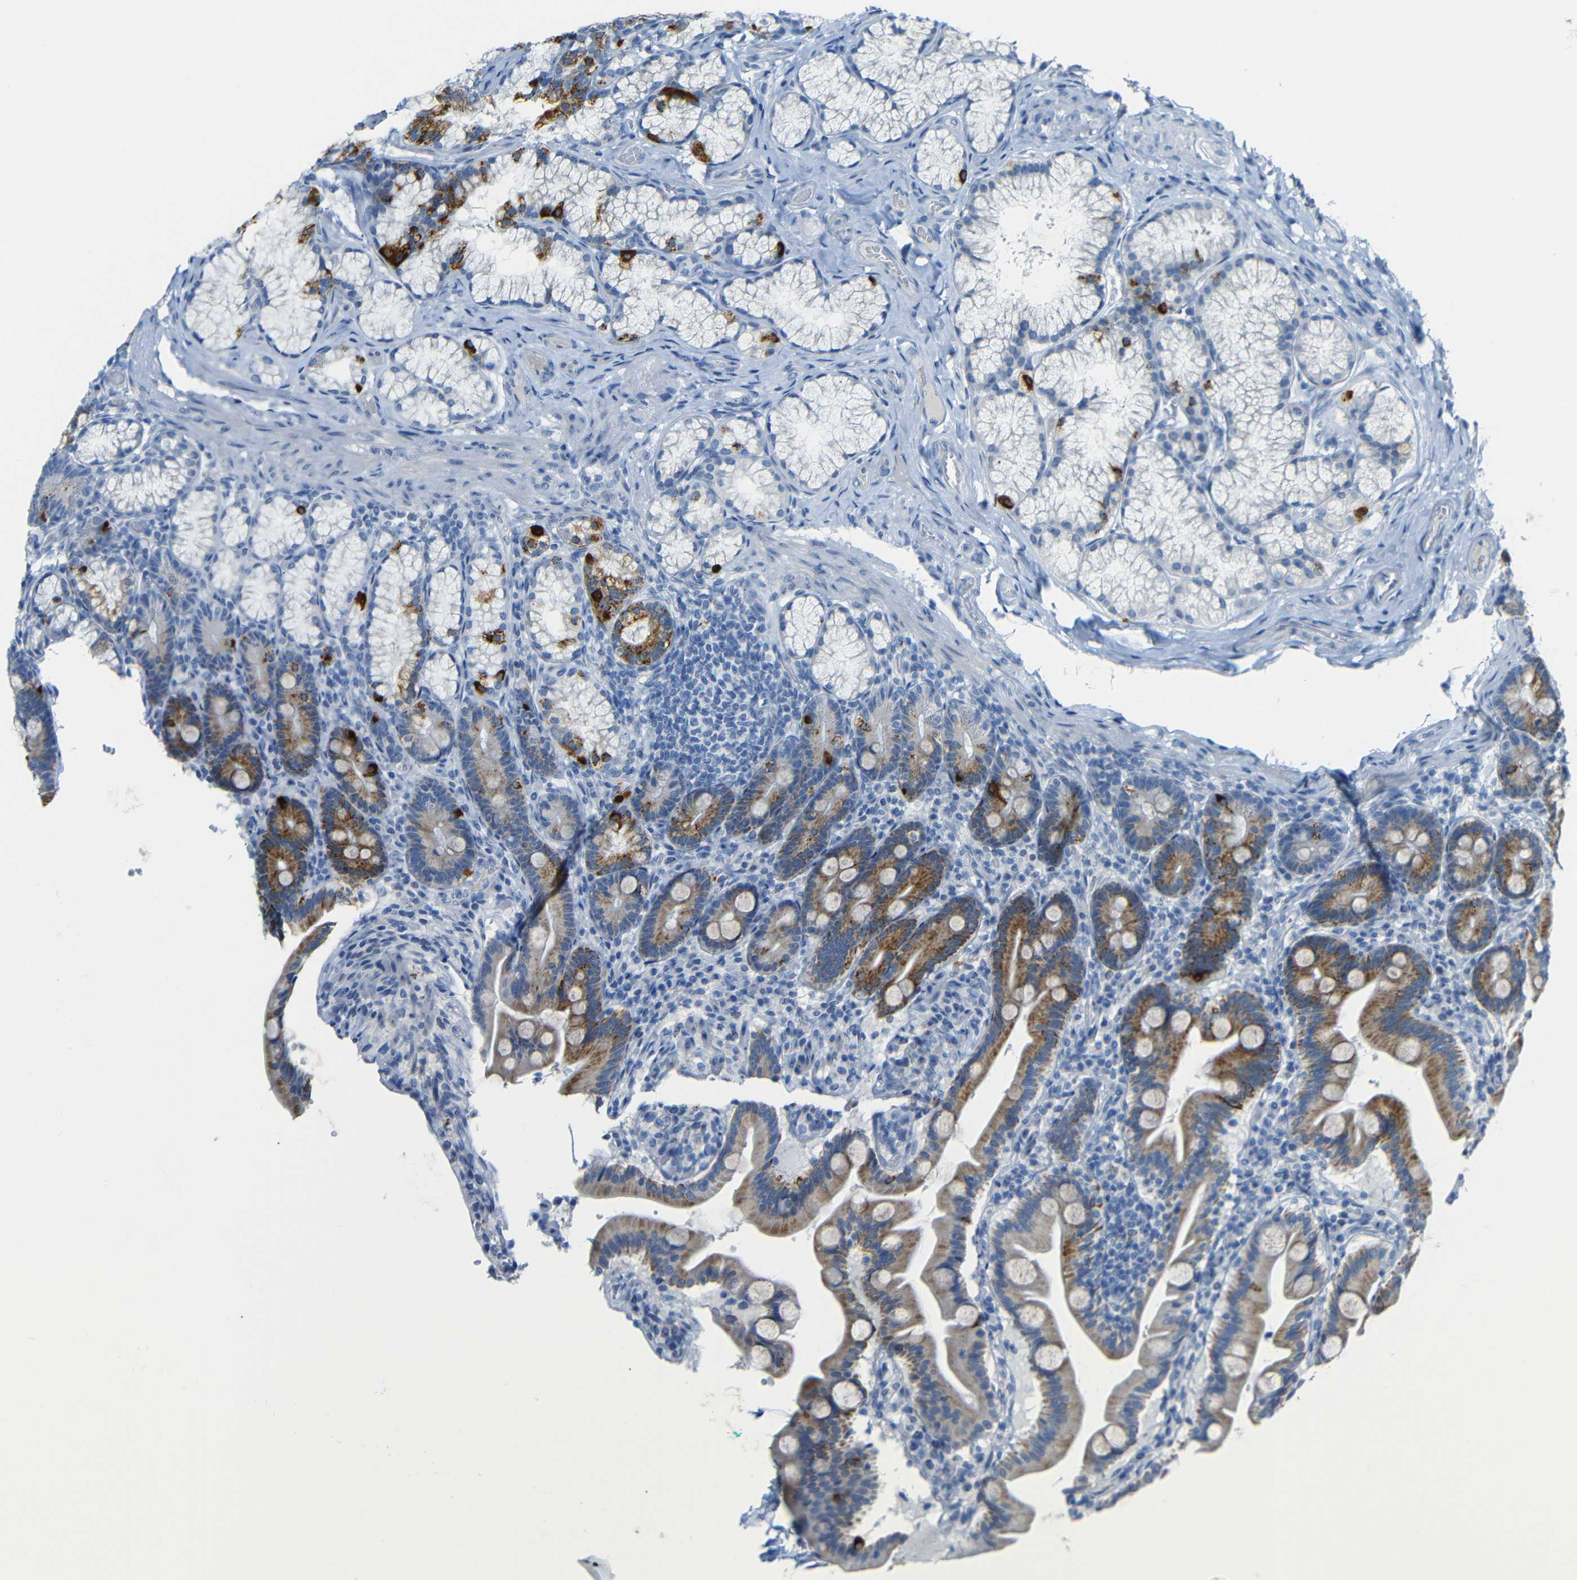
{"staining": {"intensity": "strong", "quantity": "25%-75%", "location": "cytoplasmic/membranous"}, "tissue": "duodenum", "cell_type": "Glandular cells", "image_type": "normal", "snomed": [{"axis": "morphology", "description": "Normal tissue, NOS"}, {"axis": "topography", "description": "Duodenum"}], "caption": "Immunohistochemistry photomicrograph of benign duodenum stained for a protein (brown), which exhibits high levels of strong cytoplasmic/membranous staining in about 25%-75% of glandular cells.", "gene": "C15orf48", "patient": {"sex": "male", "age": 54}}